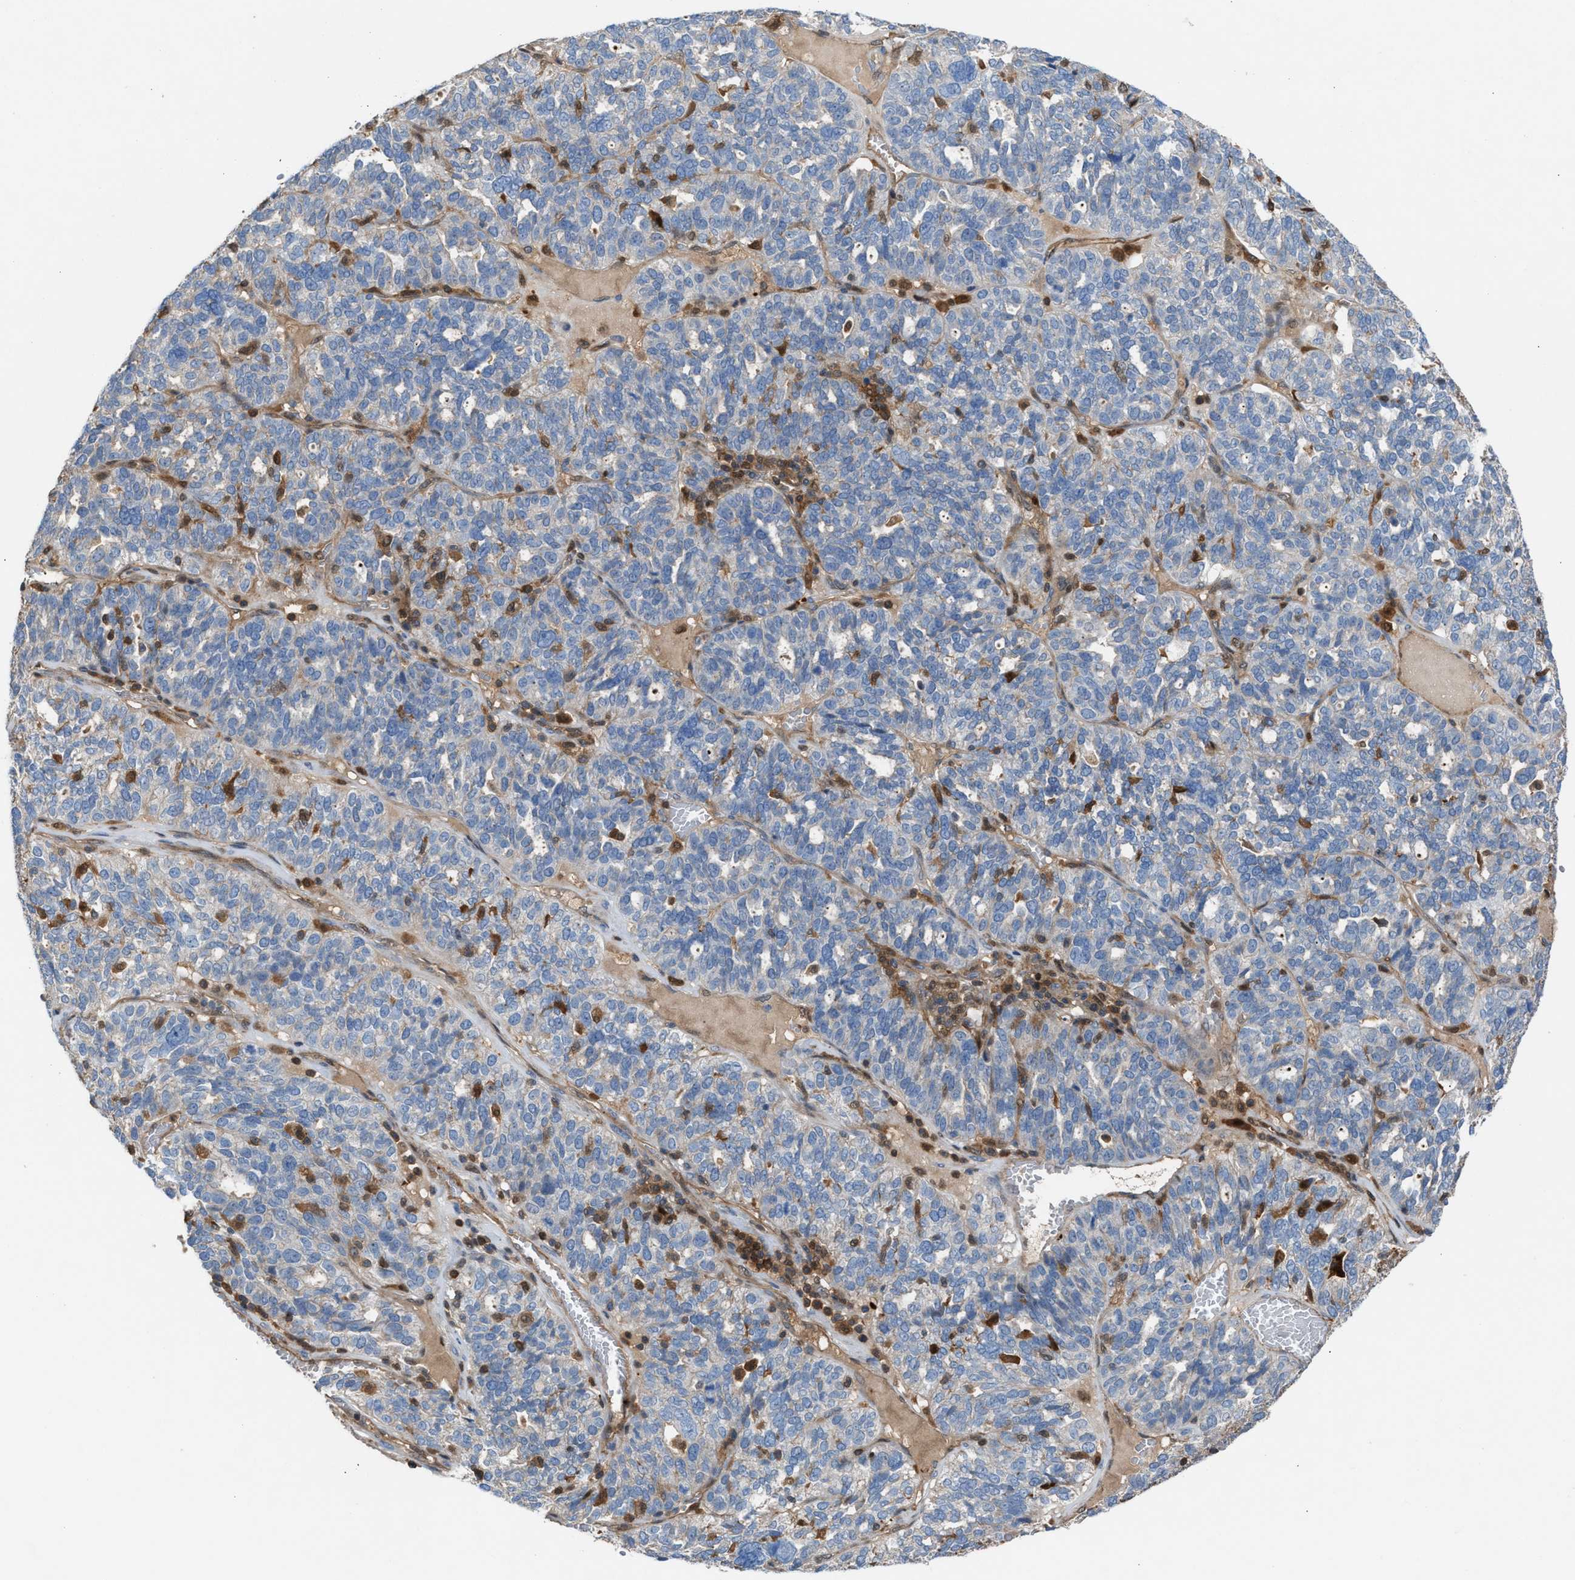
{"staining": {"intensity": "negative", "quantity": "none", "location": "none"}, "tissue": "ovarian cancer", "cell_type": "Tumor cells", "image_type": "cancer", "snomed": [{"axis": "morphology", "description": "Cystadenocarcinoma, serous, NOS"}, {"axis": "topography", "description": "Ovary"}], "caption": "This is an IHC histopathology image of ovarian serous cystadenocarcinoma. There is no positivity in tumor cells.", "gene": "TPK1", "patient": {"sex": "female", "age": 59}}